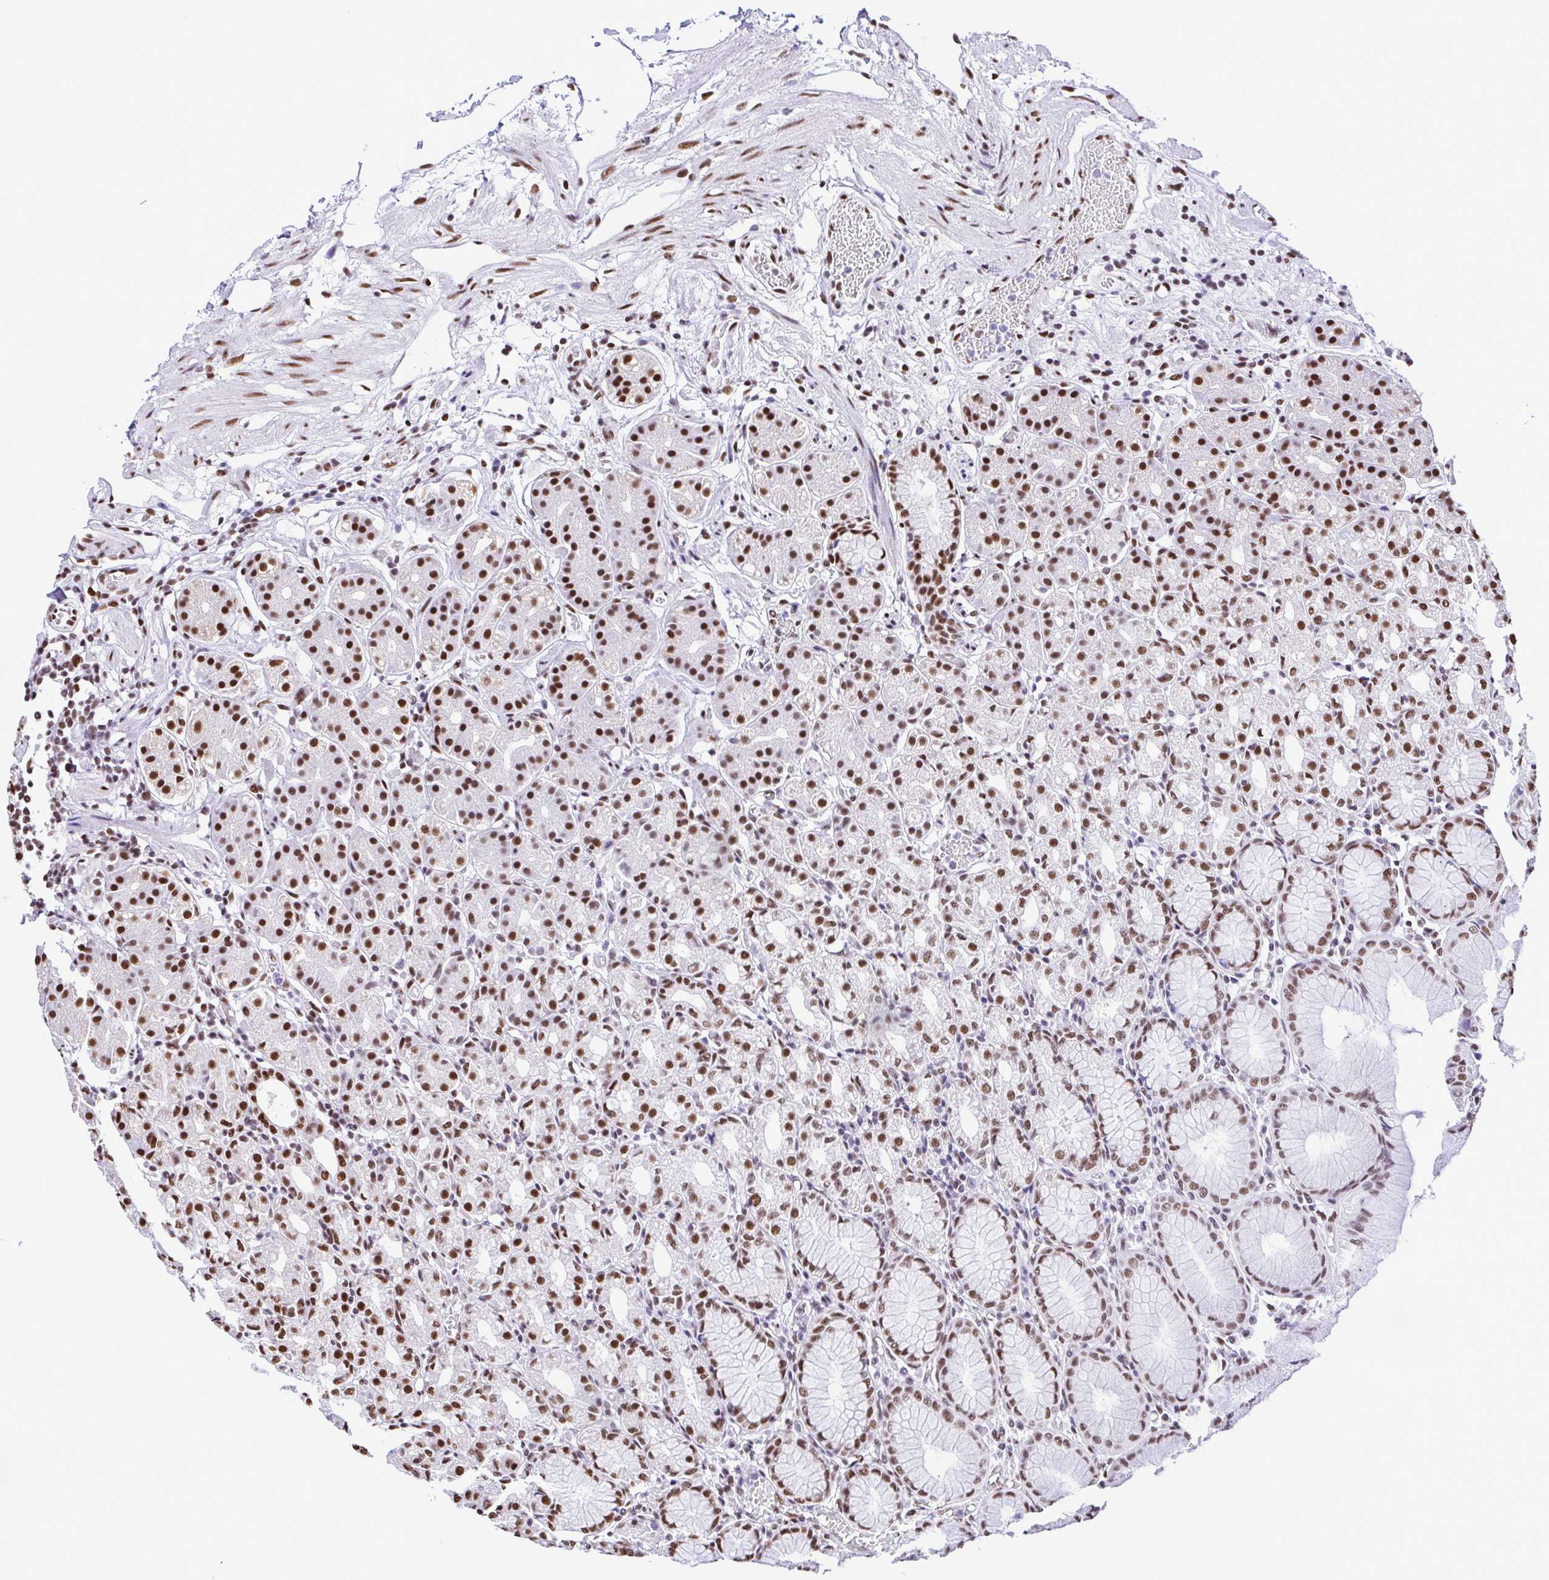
{"staining": {"intensity": "strong", "quantity": "25%-75%", "location": "nuclear"}, "tissue": "stomach", "cell_type": "Glandular cells", "image_type": "normal", "snomed": [{"axis": "morphology", "description": "Normal tissue, NOS"}, {"axis": "topography", "description": "Stomach"}], "caption": "Protein staining of unremarkable stomach shows strong nuclear positivity in approximately 25%-75% of glandular cells.", "gene": "TRIM28", "patient": {"sex": "female", "age": 57}}